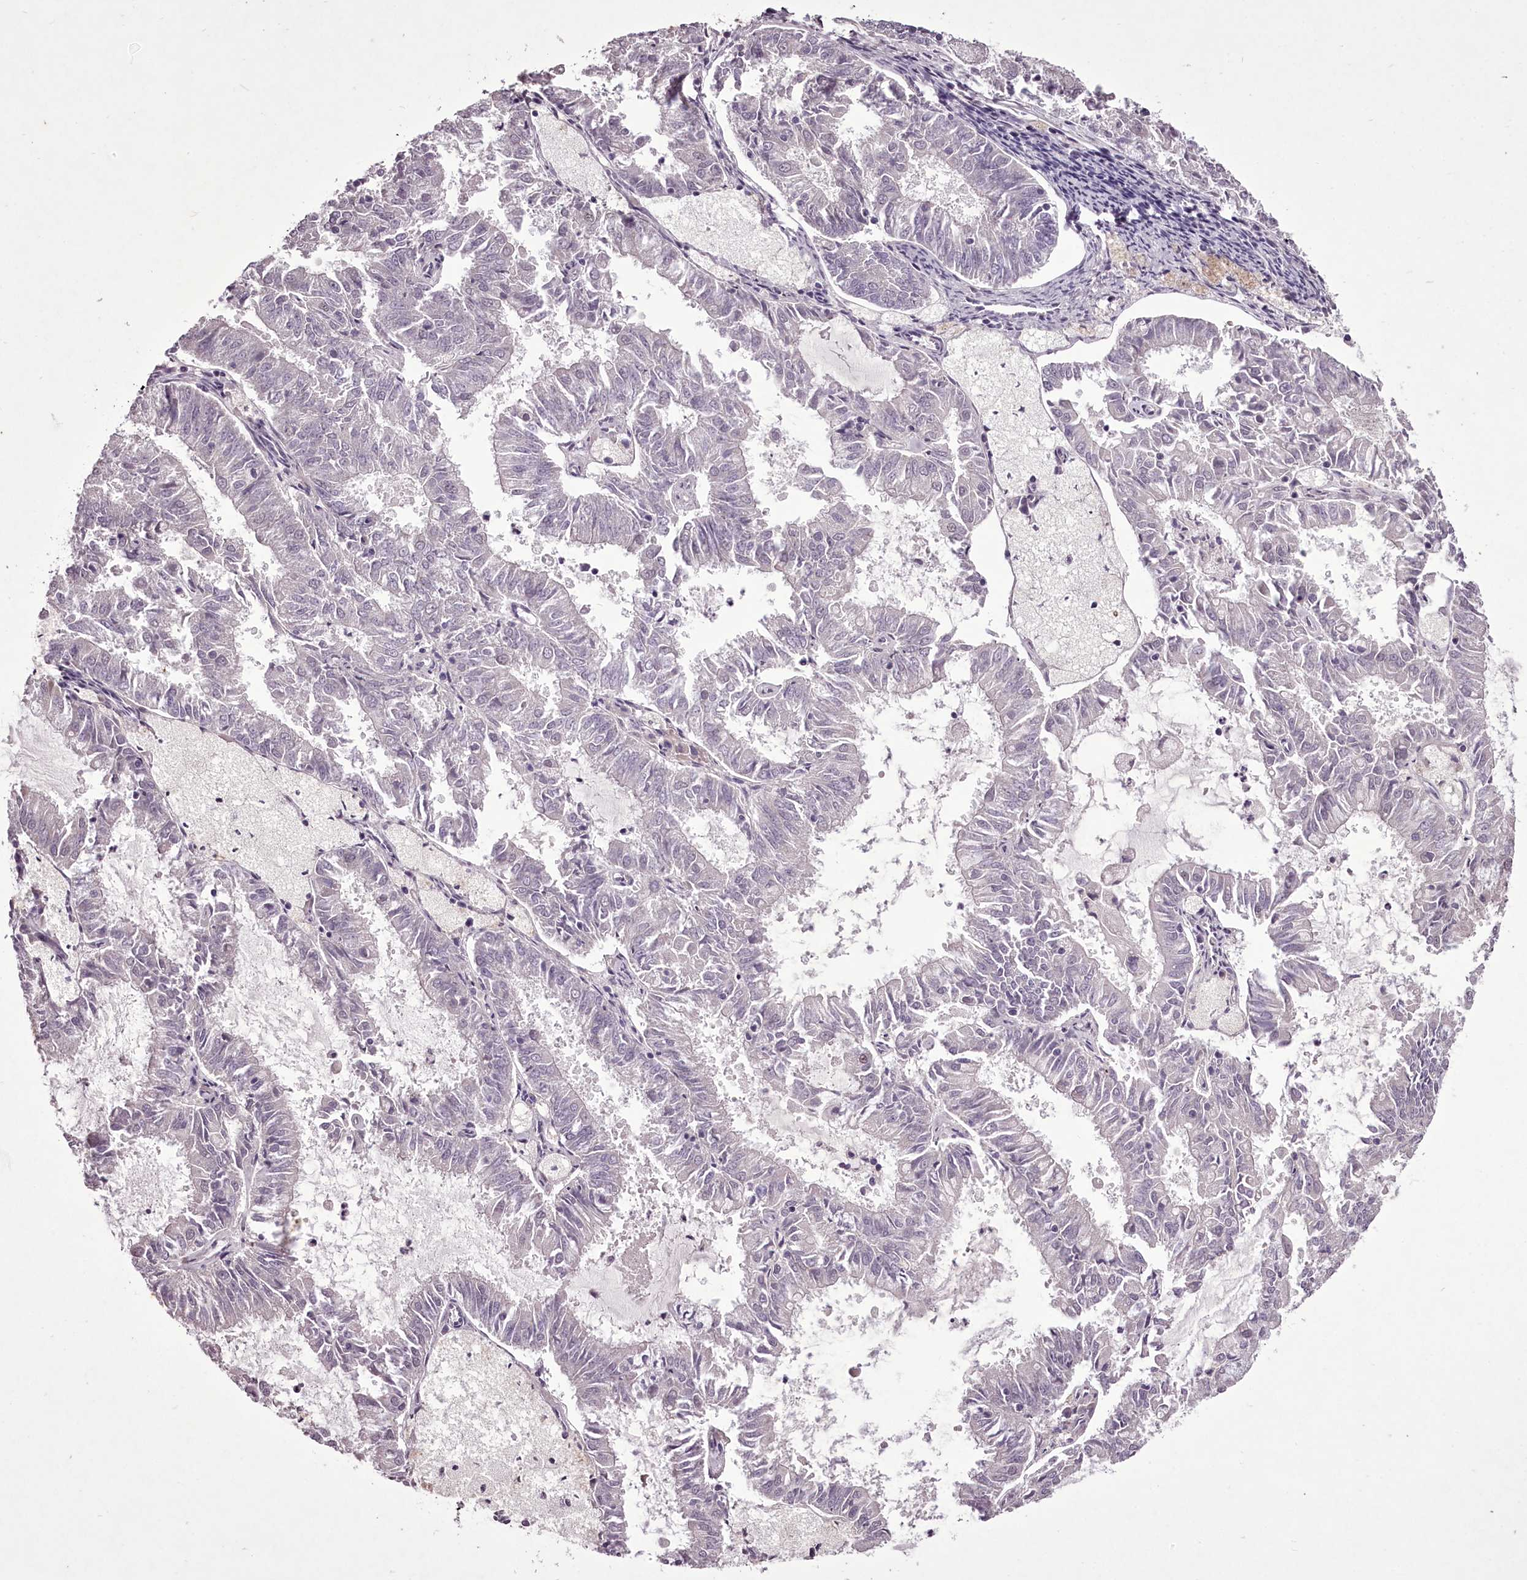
{"staining": {"intensity": "negative", "quantity": "none", "location": "none"}, "tissue": "endometrial cancer", "cell_type": "Tumor cells", "image_type": "cancer", "snomed": [{"axis": "morphology", "description": "Adenocarcinoma, NOS"}, {"axis": "topography", "description": "Endometrium"}], "caption": "Human endometrial cancer (adenocarcinoma) stained for a protein using IHC demonstrates no positivity in tumor cells.", "gene": "C1orf56", "patient": {"sex": "female", "age": 57}}